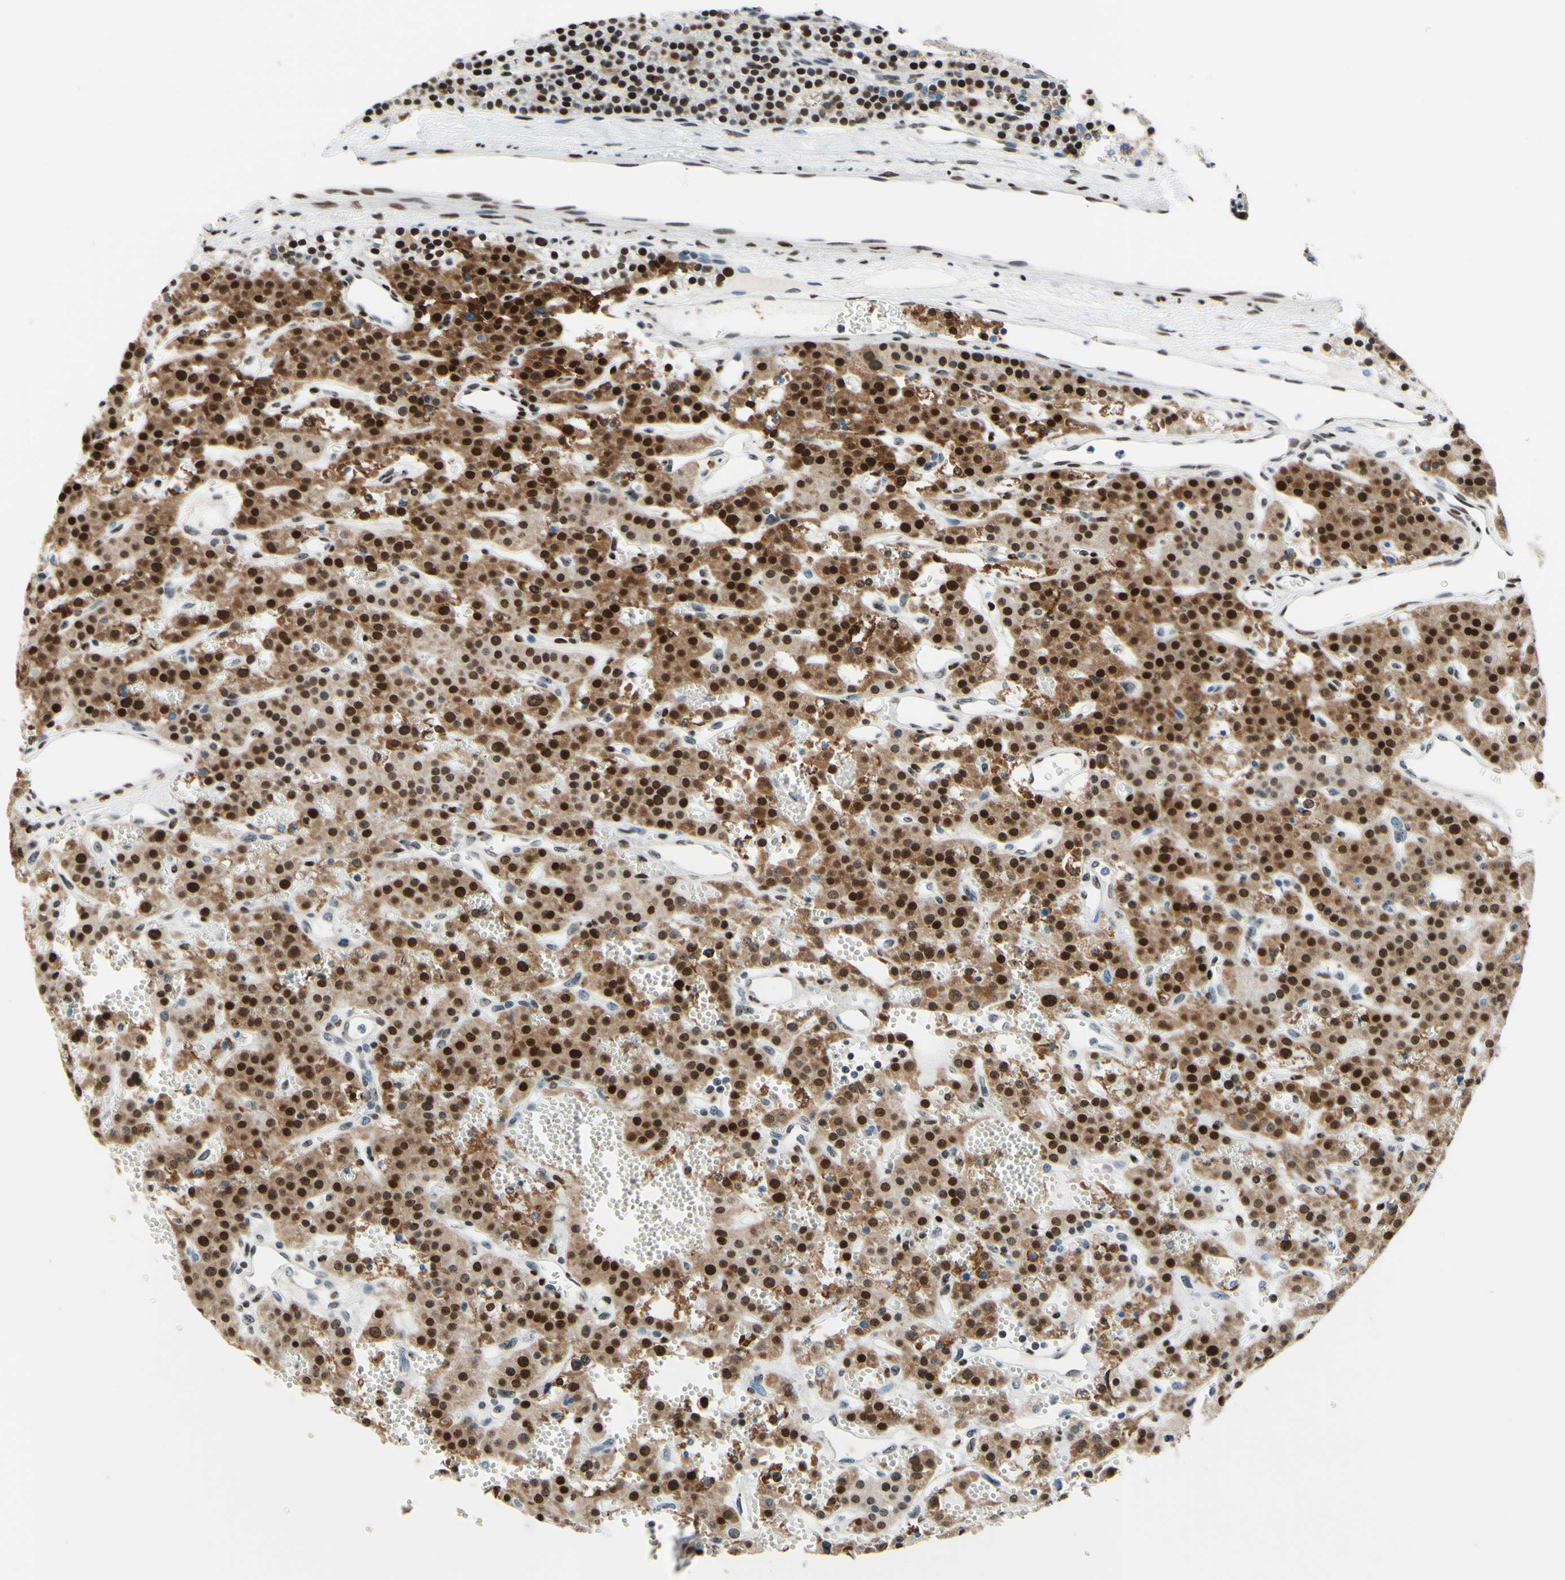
{"staining": {"intensity": "moderate", "quantity": ">75%", "location": "cytoplasmic/membranous,nuclear"}, "tissue": "parathyroid gland", "cell_type": "Glandular cells", "image_type": "normal", "snomed": [{"axis": "morphology", "description": "Normal tissue, NOS"}, {"axis": "morphology", "description": "Adenoma, NOS"}, {"axis": "topography", "description": "Parathyroid gland"}], "caption": "IHC of unremarkable human parathyroid gland demonstrates medium levels of moderate cytoplasmic/membranous,nuclear expression in approximately >75% of glandular cells. Using DAB (3,3'-diaminobenzidine) (brown) and hematoxylin (blue) stains, captured at high magnification using brightfield microscopy.", "gene": "CBX7", "patient": {"sex": "female", "age": 81}}